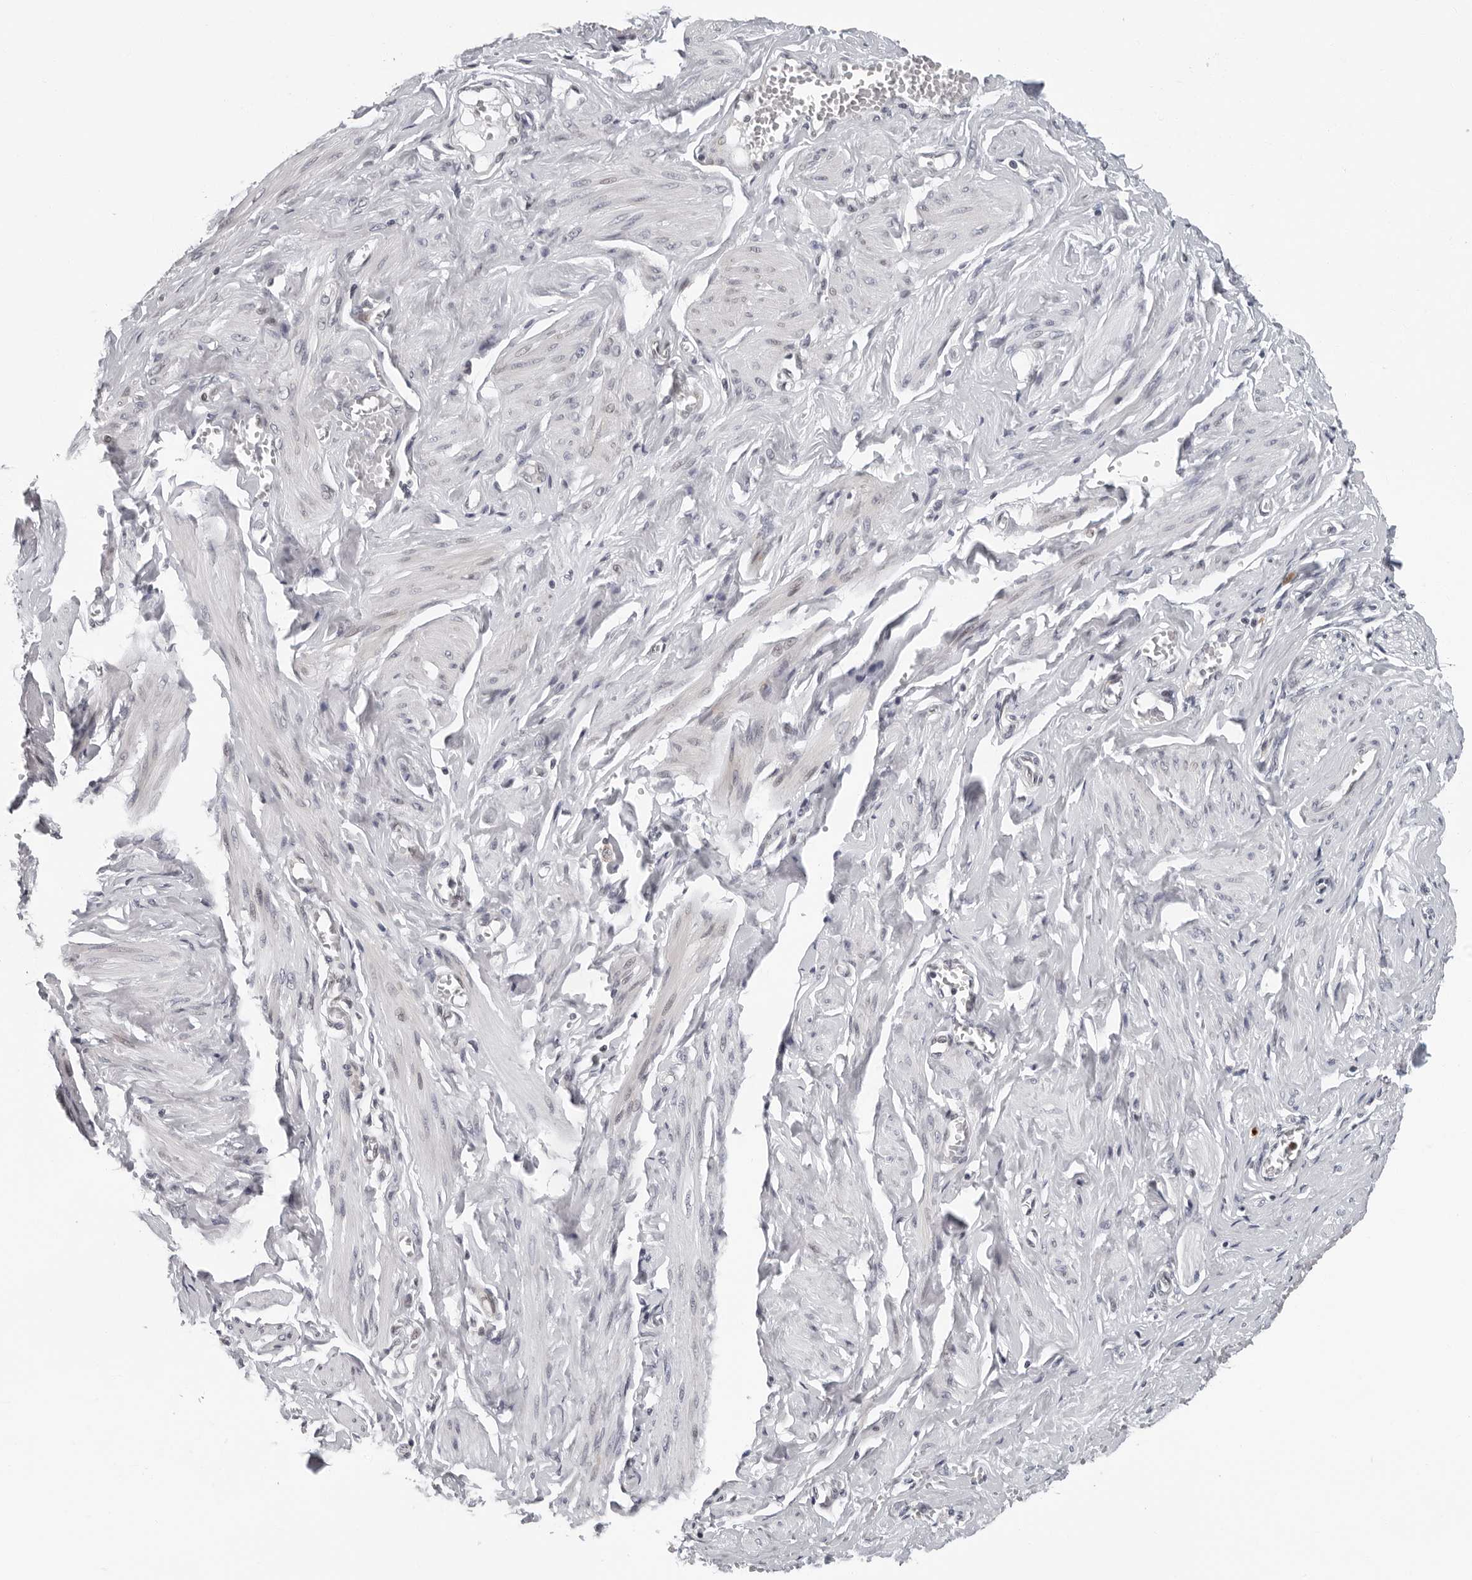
{"staining": {"intensity": "negative", "quantity": "none", "location": "none"}, "tissue": "adipose tissue", "cell_type": "Adipocytes", "image_type": "normal", "snomed": [{"axis": "morphology", "description": "Normal tissue, NOS"}, {"axis": "topography", "description": "Vascular tissue"}, {"axis": "topography", "description": "Fallopian tube"}, {"axis": "topography", "description": "Ovary"}], "caption": "Human adipose tissue stained for a protein using immunohistochemistry demonstrates no positivity in adipocytes.", "gene": "PIP4K2C", "patient": {"sex": "female", "age": 67}}